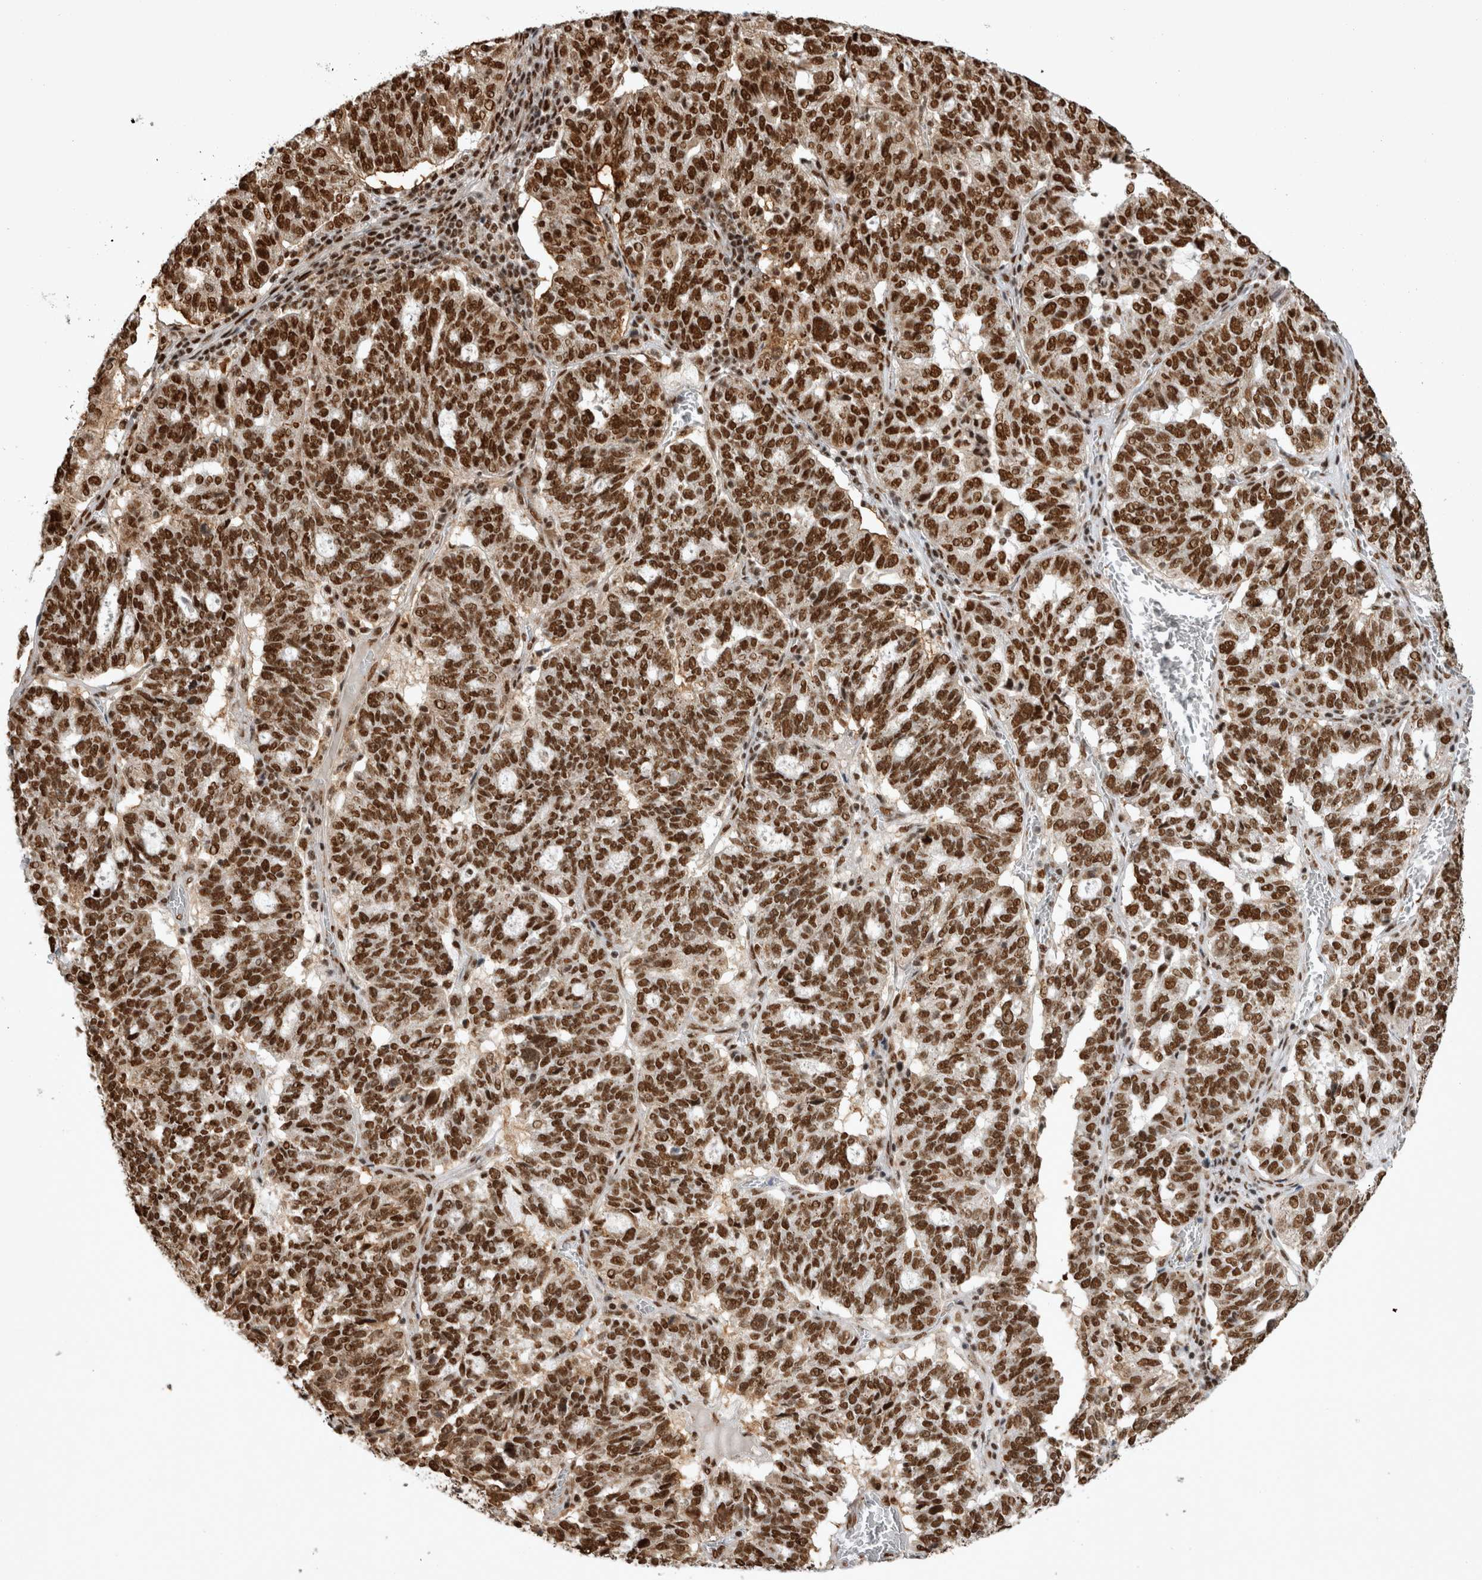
{"staining": {"intensity": "strong", "quantity": ">75%", "location": "nuclear"}, "tissue": "ovarian cancer", "cell_type": "Tumor cells", "image_type": "cancer", "snomed": [{"axis": "morphology", "description": "Cystadenocarcinoma, serous, NOS"}, {"axis": "topography", "description": "Ovary"}], "caption": "DAB (3,3'-diaminobenzidine) immunohistochemical staining of serous cystadenocarcinoma (ovarian) reveals strong nuclear protein expression in approximately >75% of tumor cells.", "gene": "EYA2", "patient": {"sex": "female", "age": 59}}